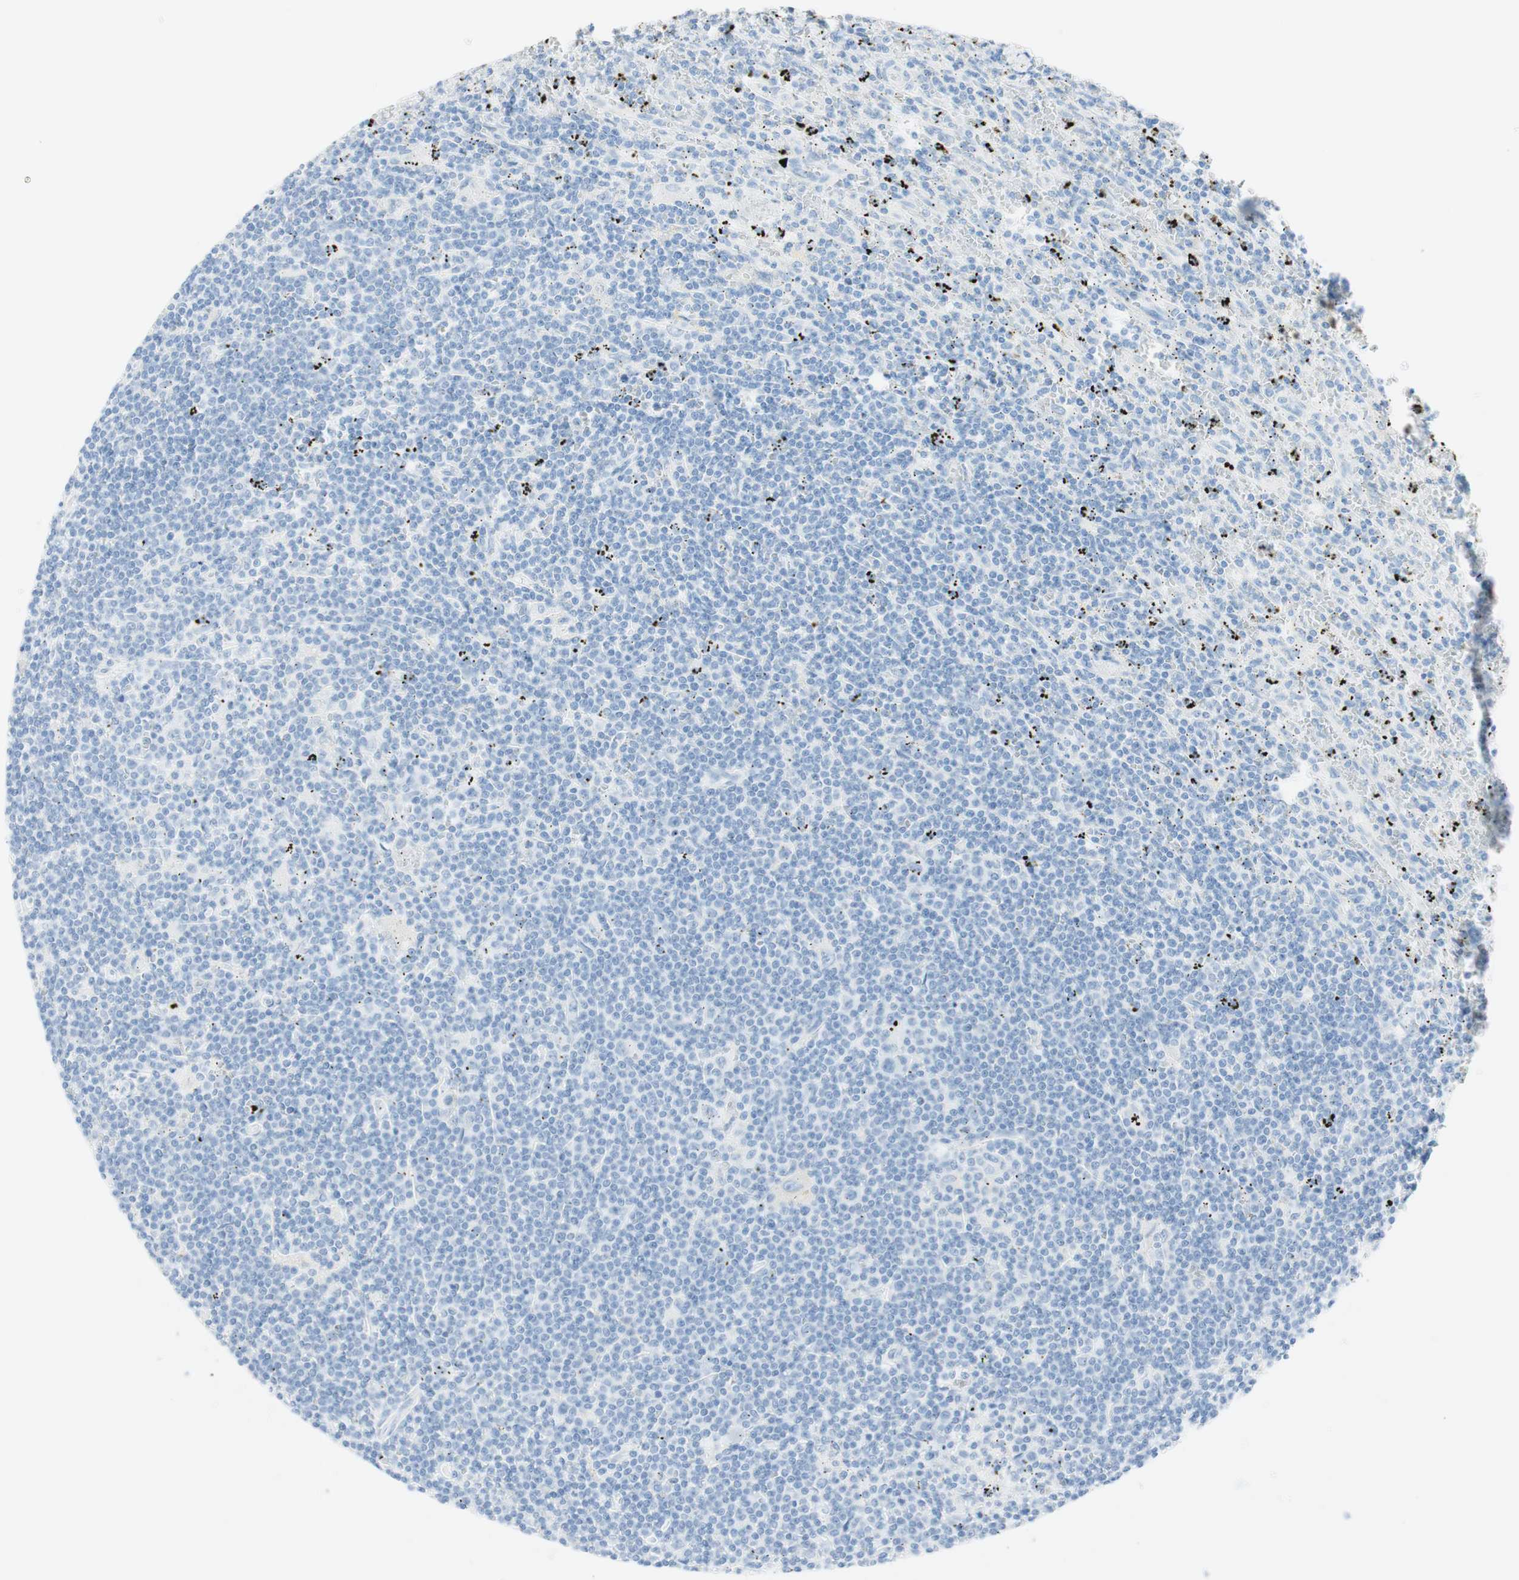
{"staining": {"intensity": "negative", "quantity": "none", "location": "none"}, "tissue": "lymphoma", "cell_type": "Tumor cells", "image_type": "cancer", "snomed": [{"axis": "morphology", "description": "Malignant lymphoma, non-Hodgkin's type, Low grade"}, {"axis": "topography", "description": "Spleen"}], "caption": "The histopathology image exhibits no significant staining in tumor cells of lymphoma.", "gene": "TPO", "patient": {"sex": "male", "age": 76}}